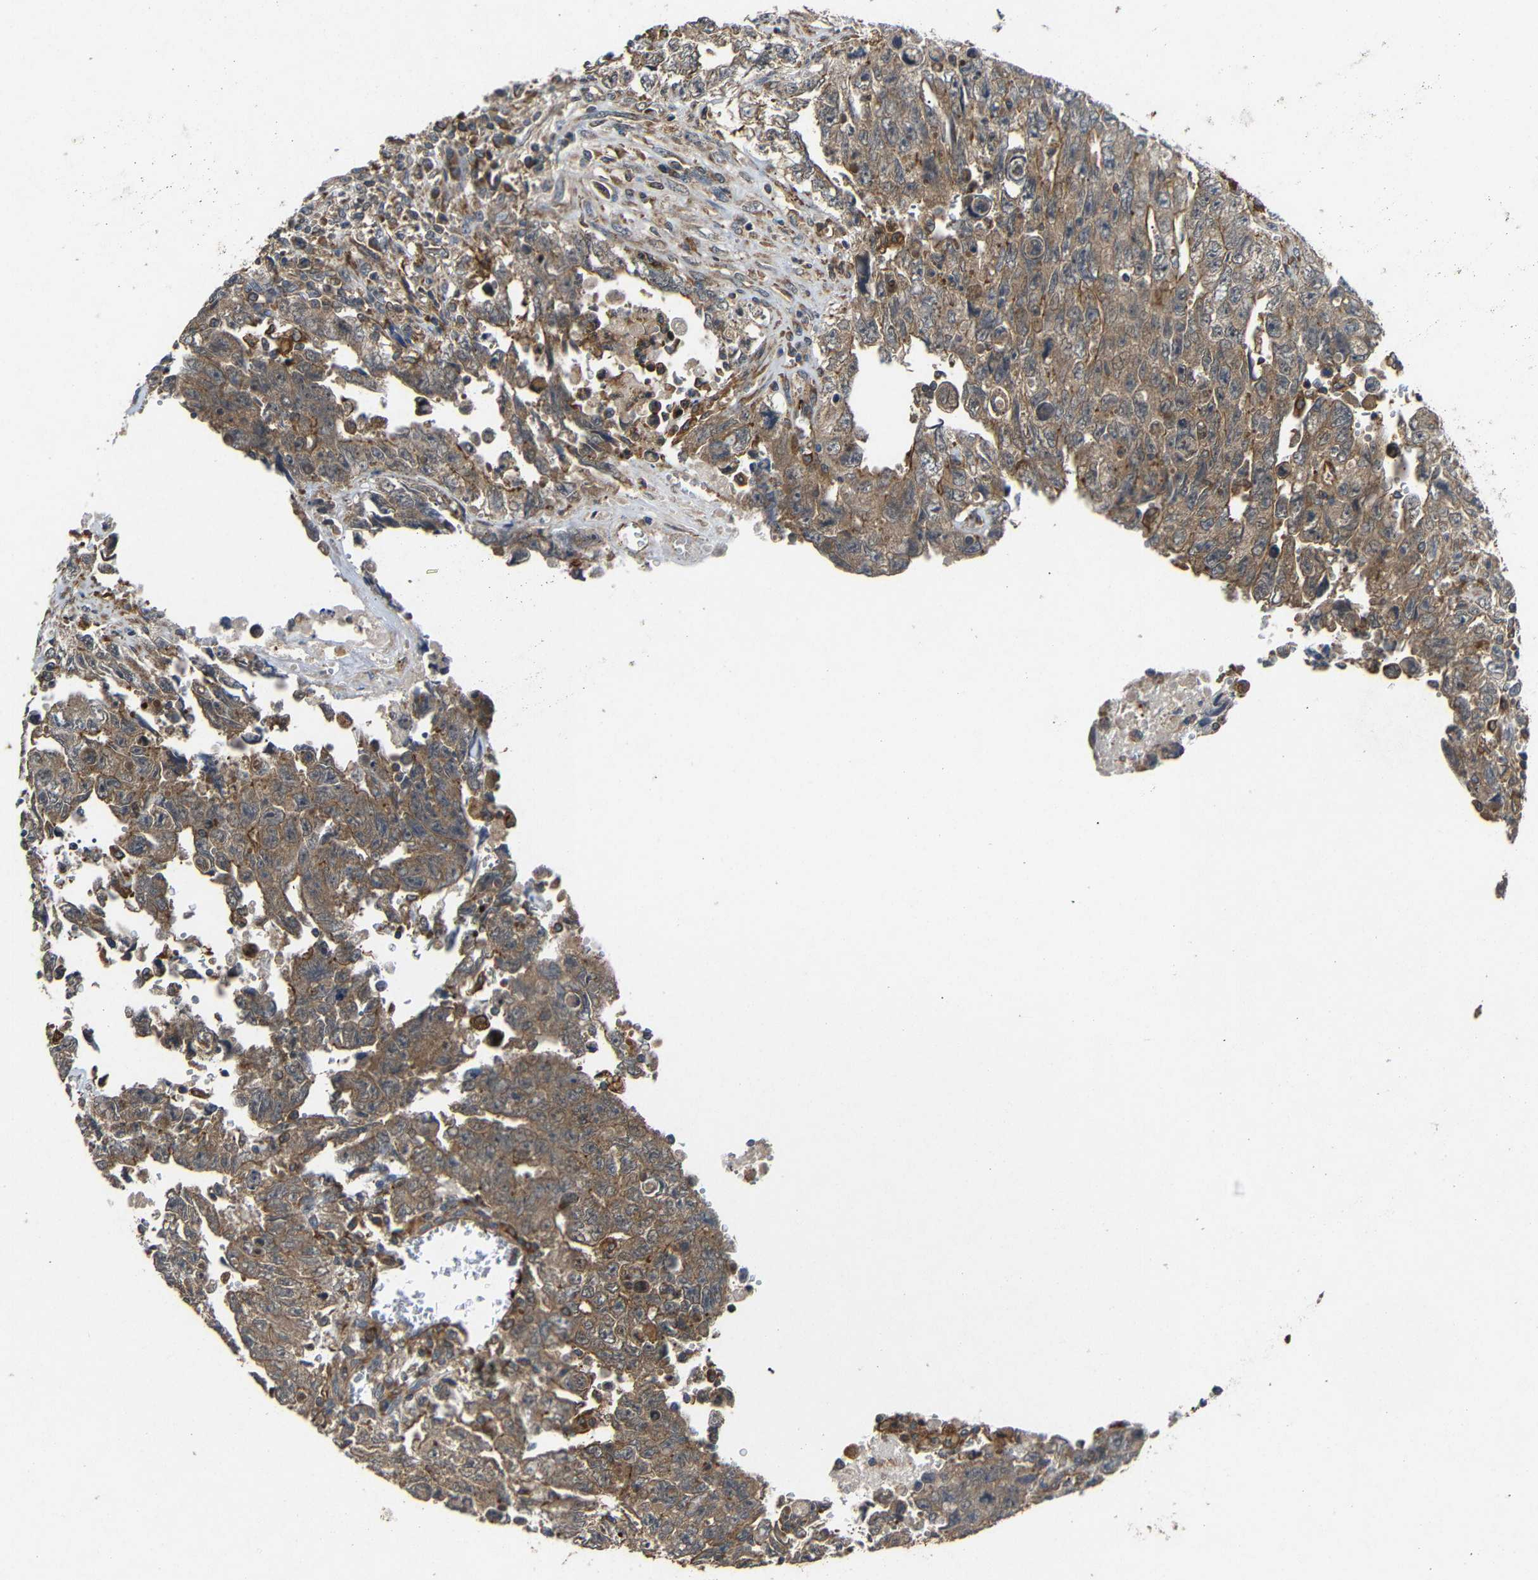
{"staining": {"intensity": "moderate", "quantity": ">75%", "location": "cytoplasmic/membranous"}, "tissue": "testis cancer", "cell_type": "Tumor cells", "image_type": "cancer", "snomed": [{"axis": "morphology", "description": "Carcinoma, Embryonal, NOS"}, {"axis": "topography", "description": "Testis"}], "caption": "A histopathology image of human testis cancer stained for a protein displays moderate cytoplasmic/membranous brown staining in tumor cells.", "gene": "EIF2S1", "patient": {"sex": "male", "age": 28}}